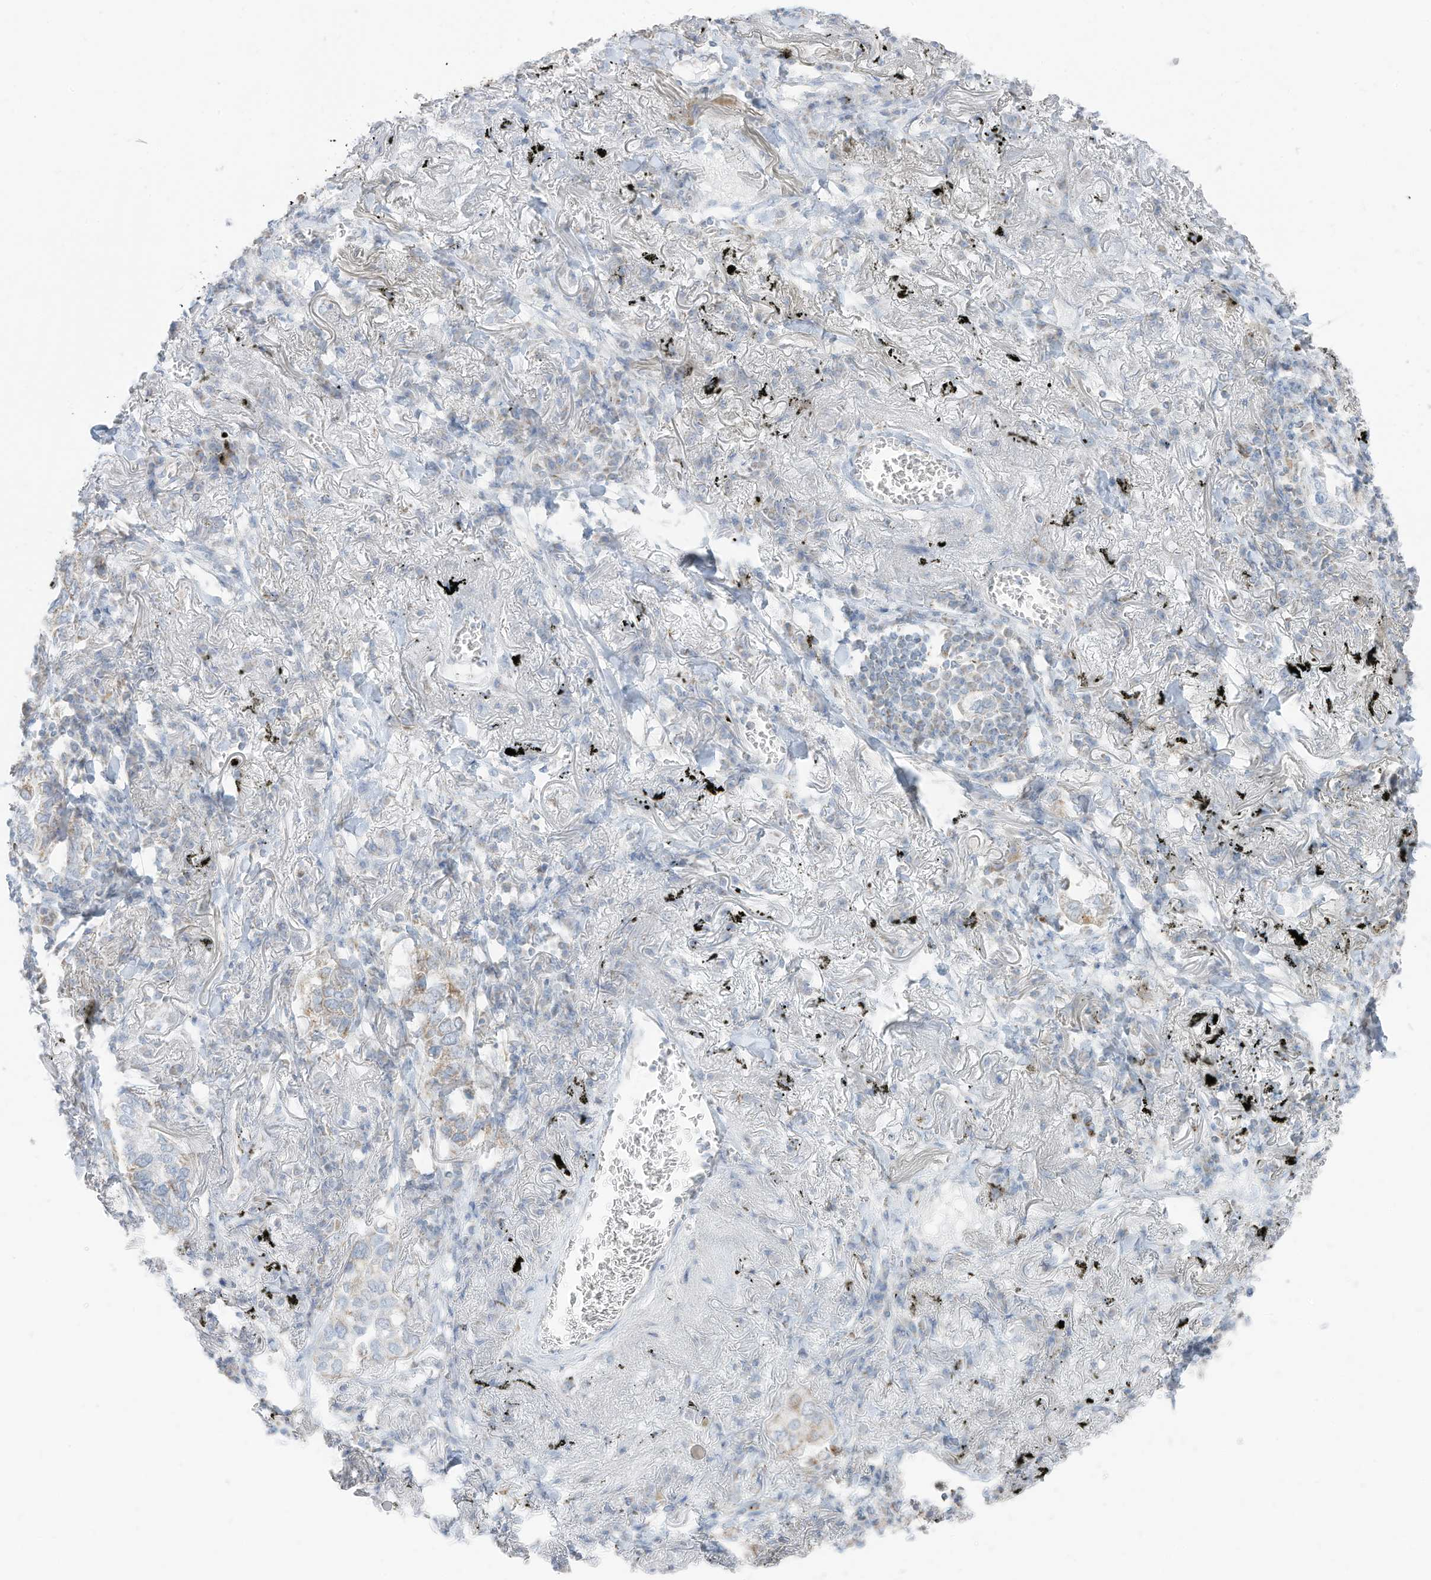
{"staining": {"intensity": "negative", "quantity": "none", "location": "none"}, "tissue": "lung cancer", "cell_type": "Tumor cells", "image_type": "cancer", "snomed": [{"axis": "morphology", "description": "Adenocarcinoma, NOS"}, {"axis": "topography", "description": "Lung"}], "caption": "Tumor cells show no significant protein positivity in lung cancer (adenocarcinoma).", "gene": "ETHE1", "patient": {"sex": "male", "age": 65}}